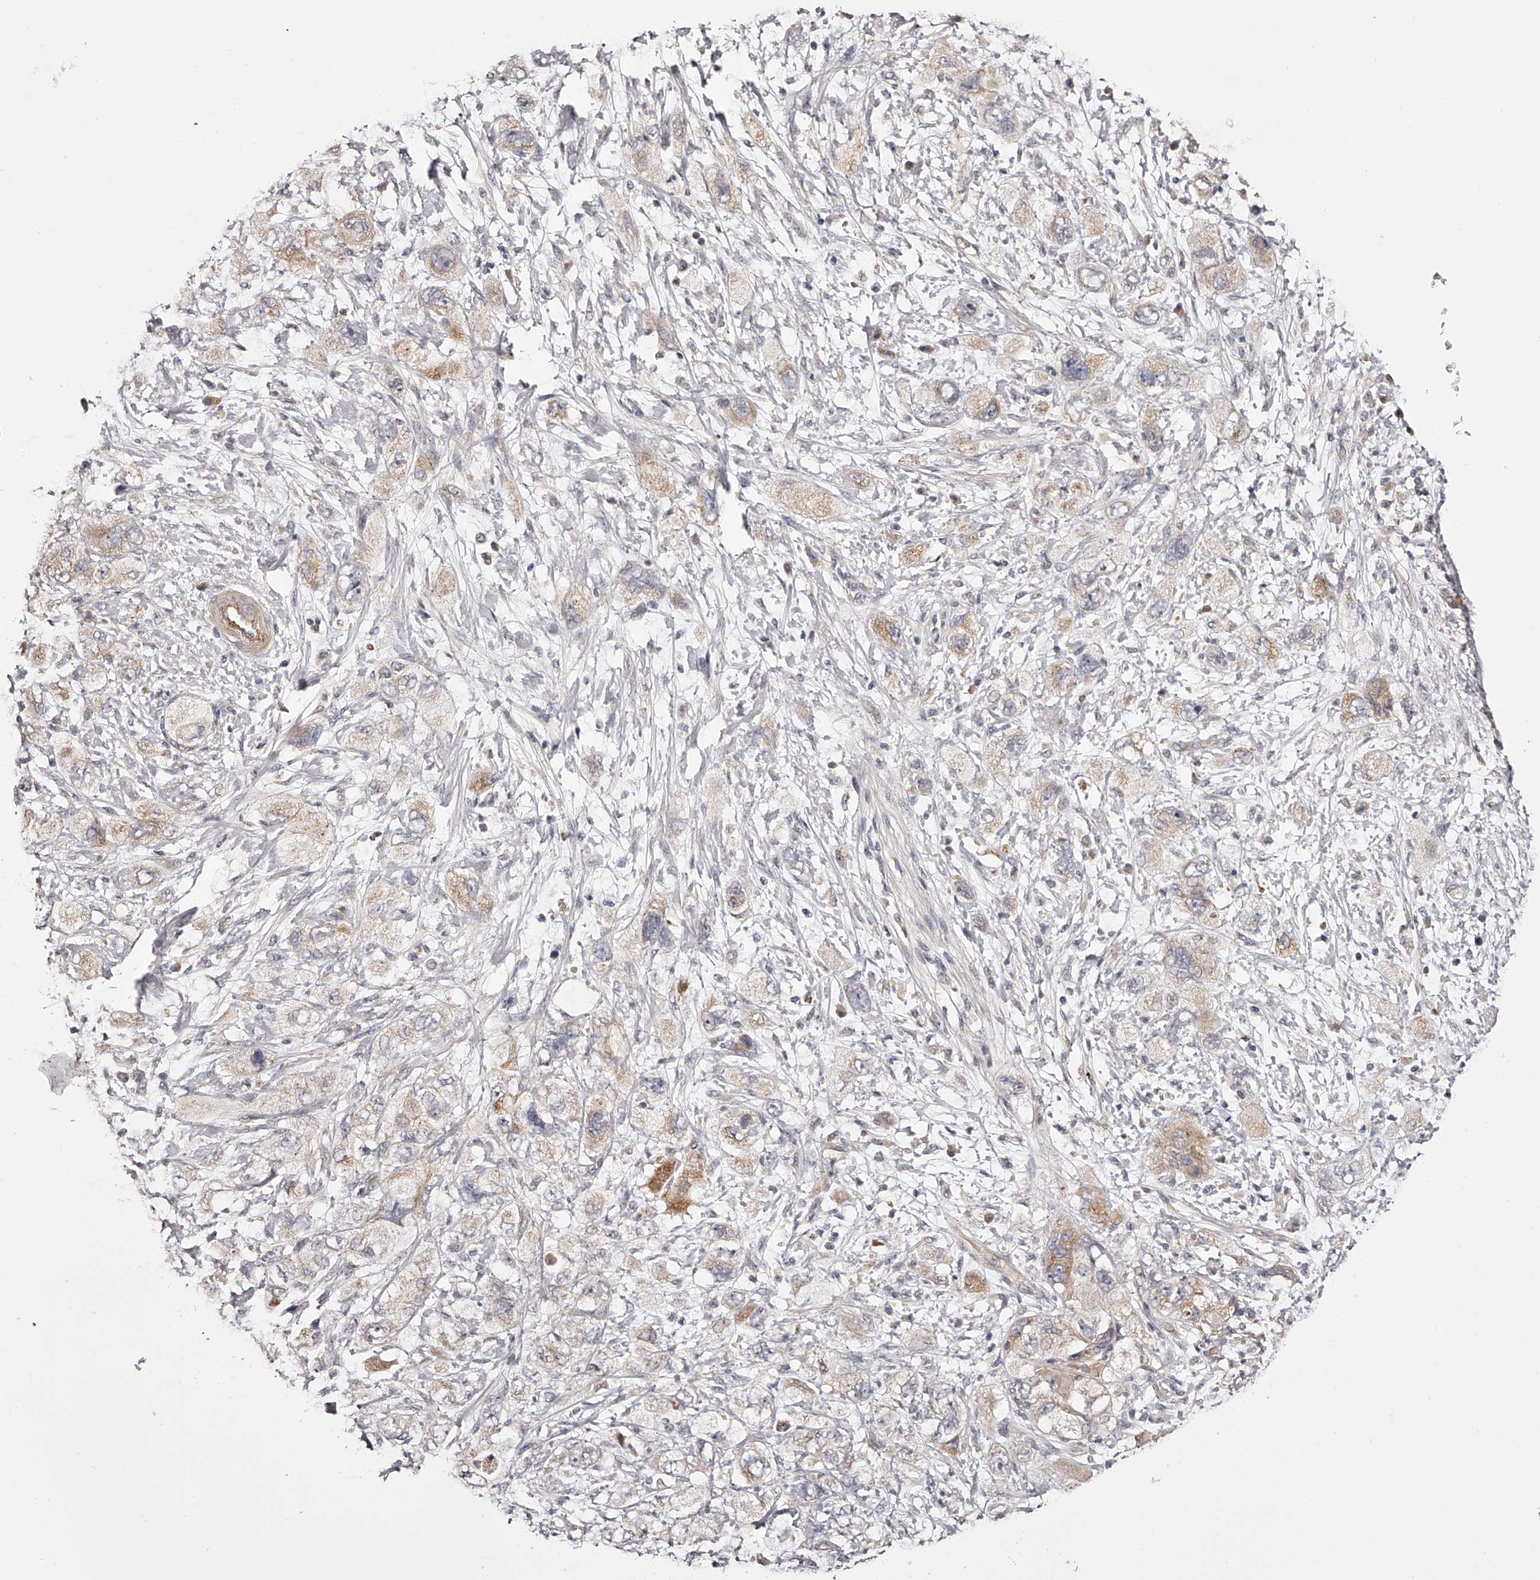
{"staining": {"intensity": "moderate", "quantity": "<25%", "location": "cytoplasmic/membranous"}, "tissue": "pancreatic cancer", "cell_type": "Tumor cells", "image_type": "cancer", "snomed": [{"axis": "morphology", "description": "Adenocarcinoma, NOS"}, {"axis": "topography", "description": "Pancreas"}], "caption": "Immunohistochemical staining of adenocarcinoma (pancreatic) shows low levels of moderate cytoplasmic/membranous staining in about <25% of tumor cells. The staining is performed using DAB (3,3'-diaminobenzidine) brown chromogen to label protein expression. The nuclei are counter-stained blue using hematoxylin.", "gene": "ODF2L", "patient": {"sex": "female", "age": 73}}